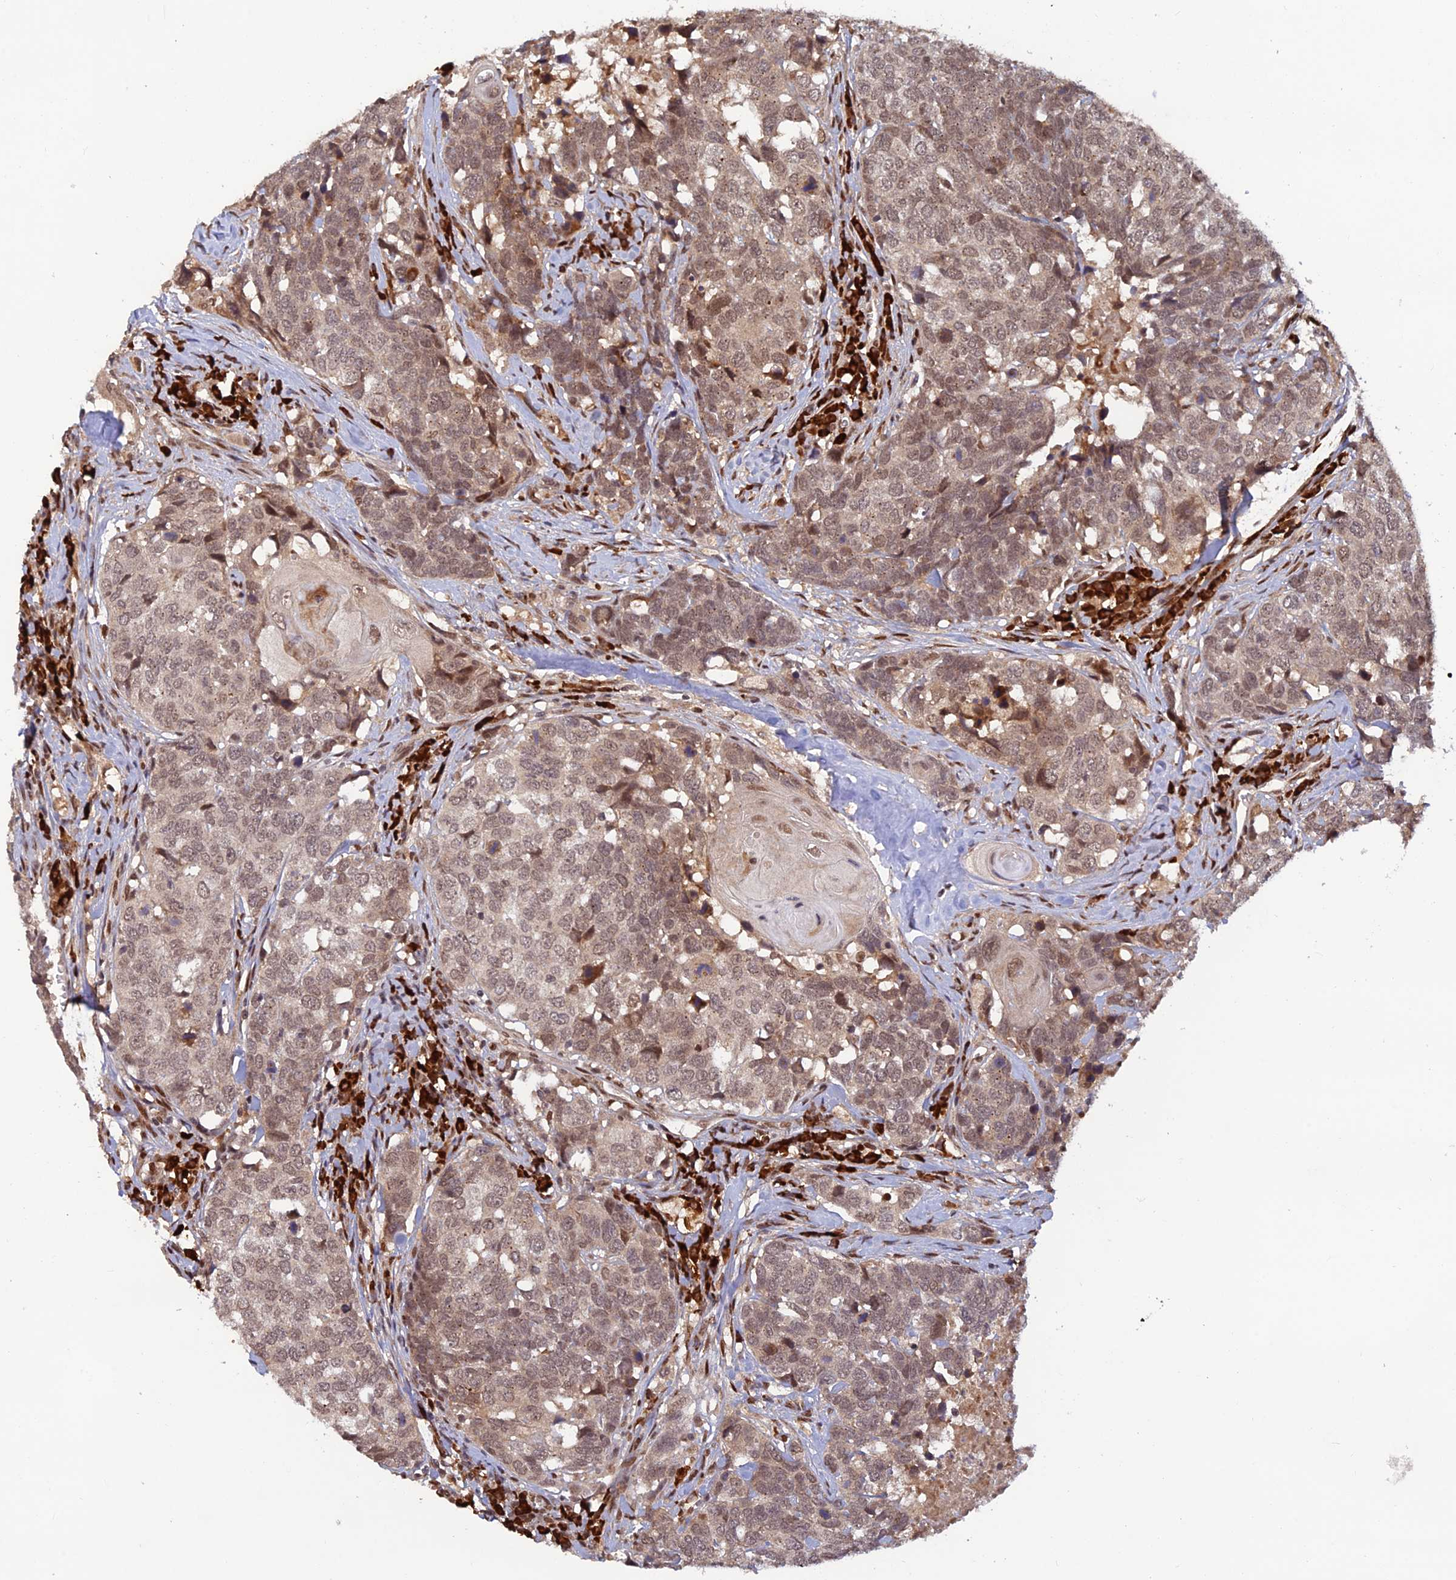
{"staining": {"intensity": "weak", "quantity": ">75%", "location": "cytoplasmic/membranous,nuclear"}, "tissue": "head and neck cancer", "cell_type": "Tumor cells", "image_type": "cancer", "snomed": [{"axis": "morphology", "description": "Squamous cell carcinoma, NOS"}, {"axis": "topography", "description": "Head-Neck"}], "caption": "Immunohistochemical staining of head and neck cancer reveals low levels of weak cytoplasmic/membranous and nuclear protein expression in approximately >75% of tumor cells. (DAB = brown stain, brightfield microscopy at high magnification).", "gene": "ZNF565", "patient": {"sex": "male", "age": 66}}